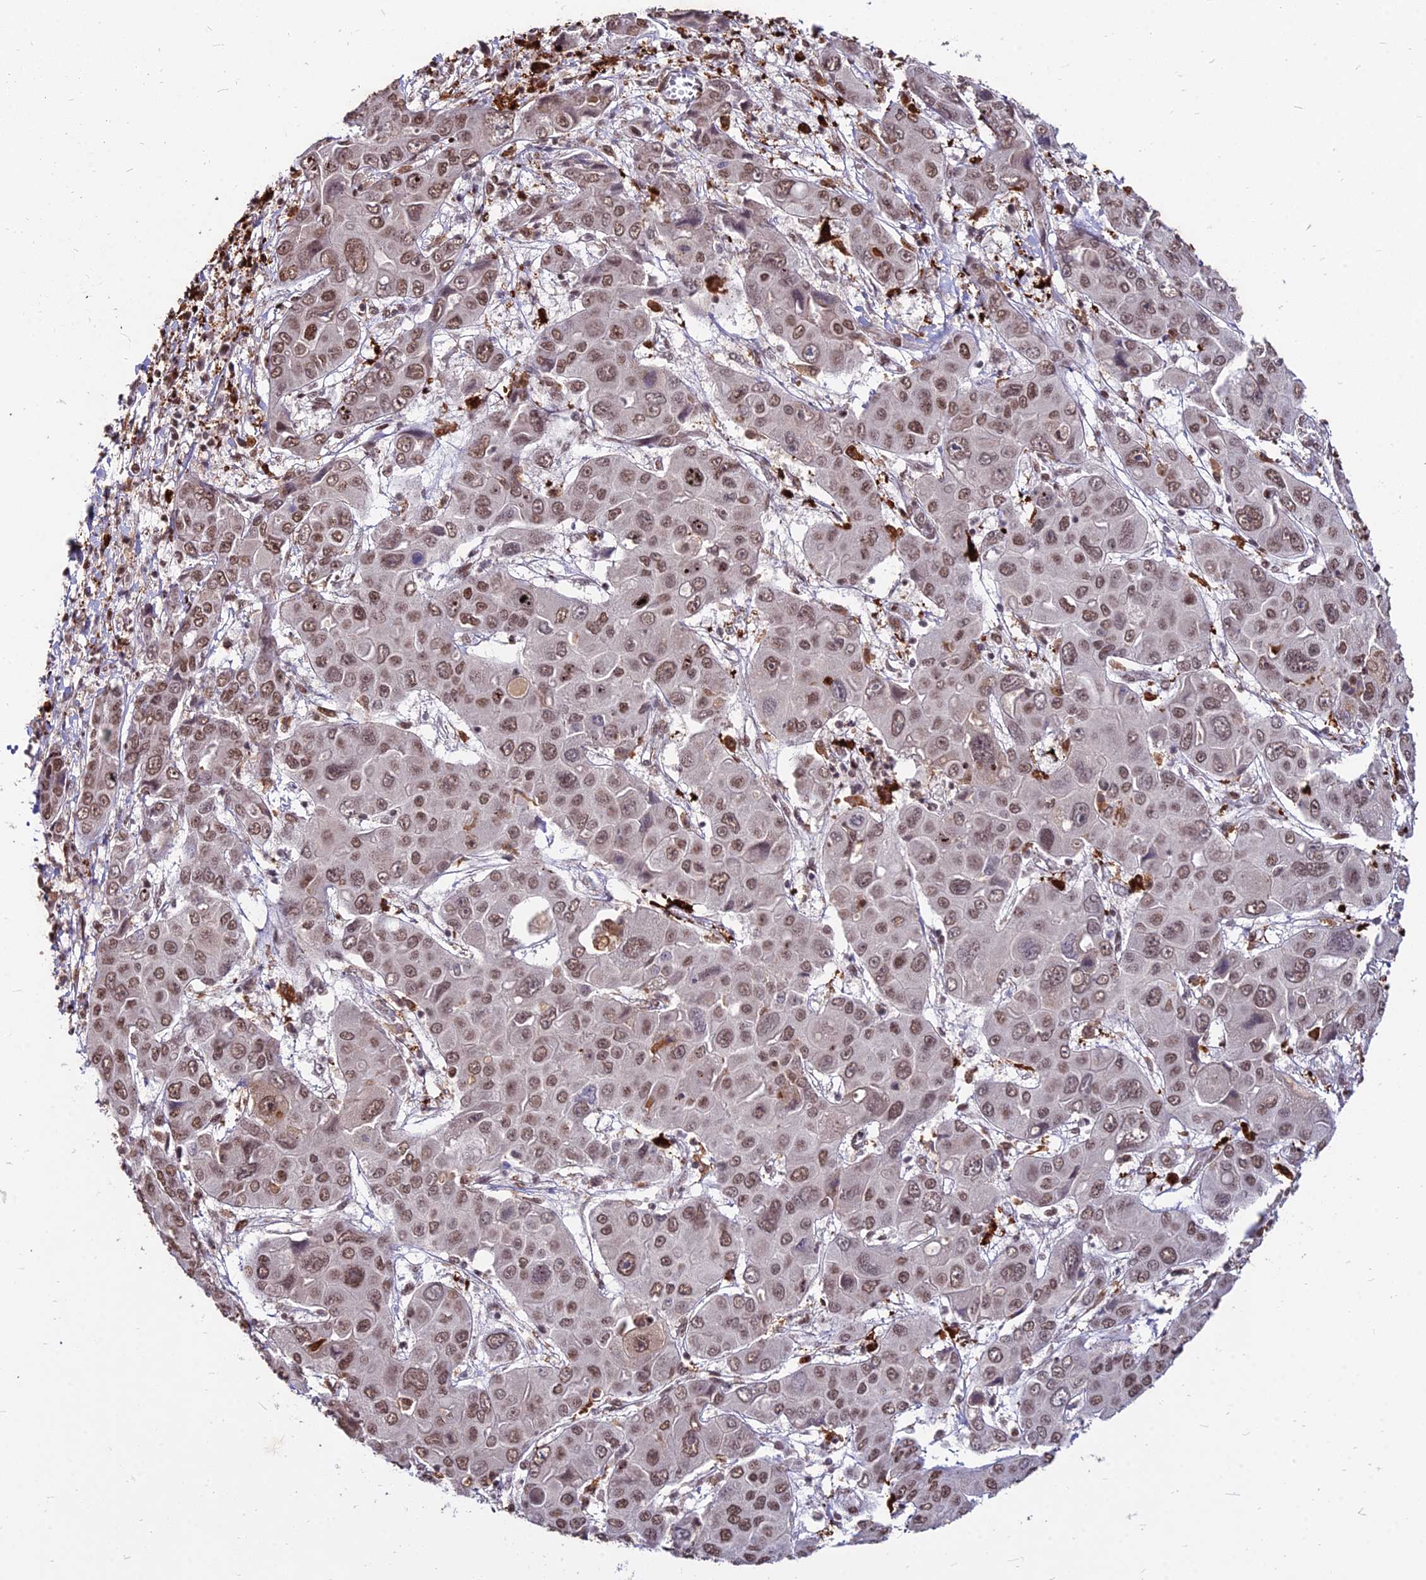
{"staining": {"intensity": "moderate", "quantity": ">75%", "location": "nuclear"}, "tissue": "liver cancer", "cell_type": "Tumor cells", "image_type": "cancer", "snomed": [{"axis": "morphology", "description": "Cholangiocarcinoma"}, {"axis": "topography", "description": "Liver"}], "caption": "Moderate nuclear staining for a protein is identified in about >75% of tumor cells of liver cholangiocarcinoma using immunohistochemistry.", "gene": "ZBED4", "patient": {"sex": "male", "age": 67}}